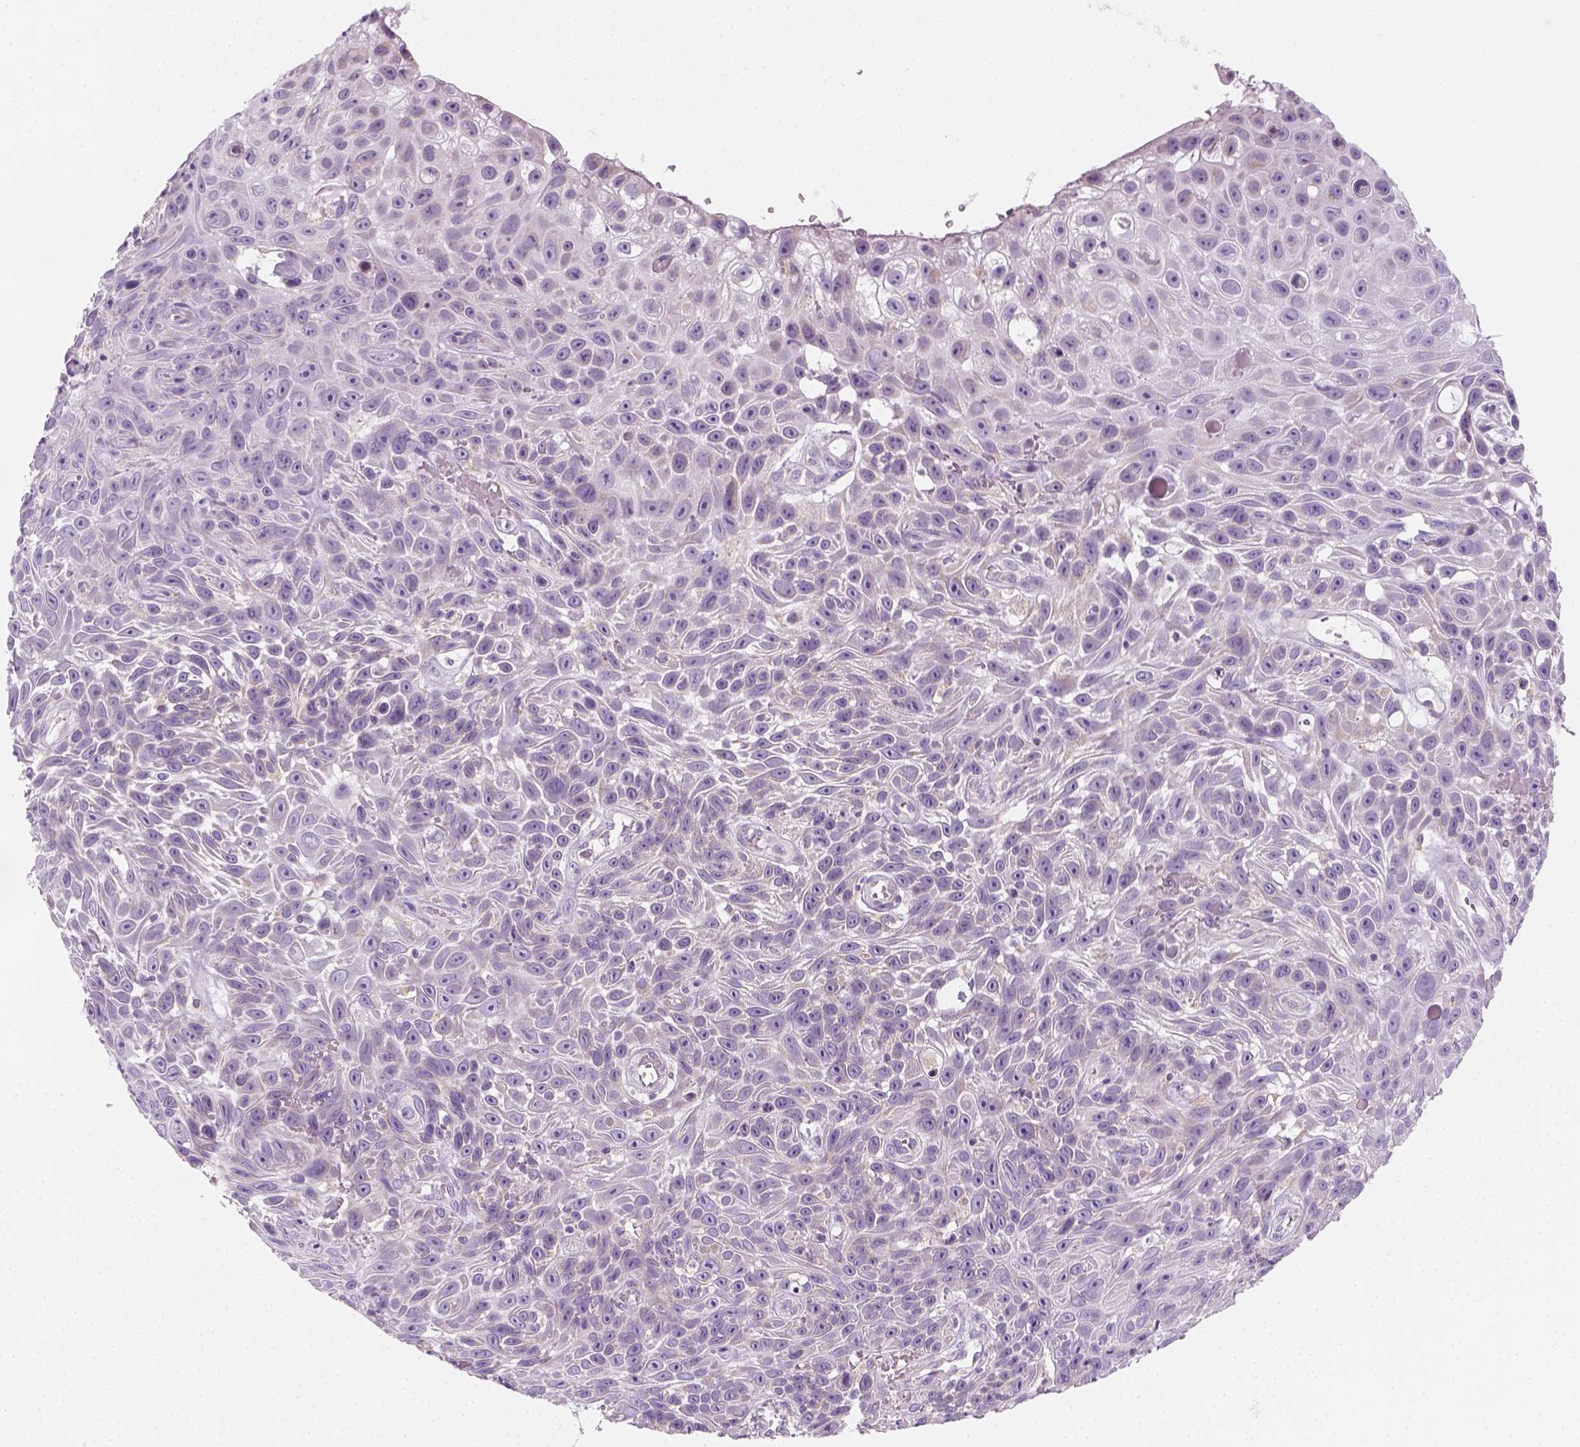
{"staining": {"intensity": "negative", "quantity": "none", "location": "none"}, "tissue": "skin cancer", "cell_type": "Tumor cells", "image_type": "cancer", "snomed": [{"axis": "morphology", "description": "Squamous cell carcinoma, NOS"}, {"axis": "topography", "description": "Skin"}], "caption": "This is a image of IHC staining of skin cancer, which shows no staining in tumor cells. (DAB (3,3'-diaminobenzidine) immunohistochemistry (IHC) visualized using brightfield microscopy, high magnification).", "gene": "AWAT2", "patient": {"sex": "male", "age": 82}}